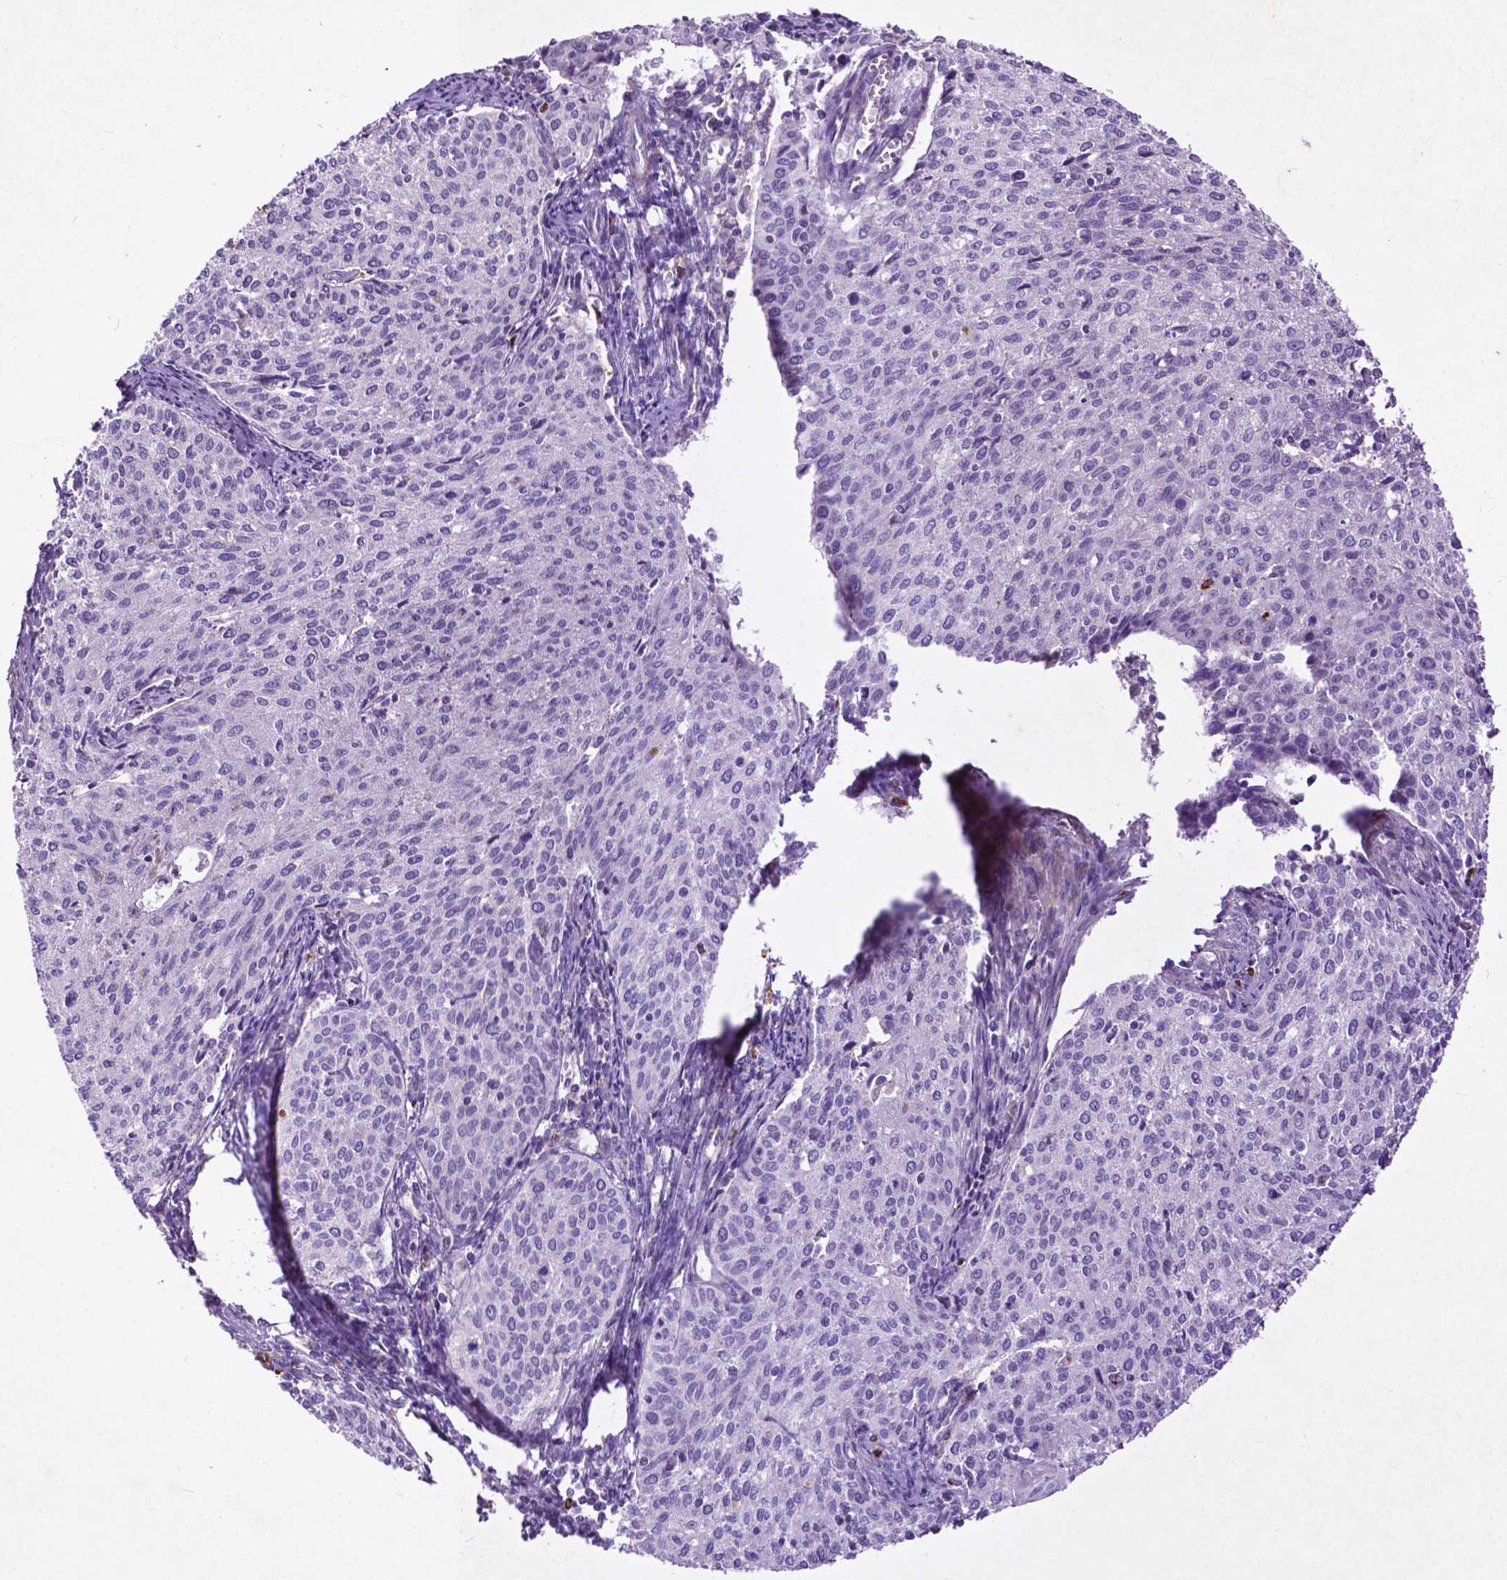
{"staining": {"intensity": "negative", "quantity": "none", "location": "none"}, "tissue": "cervical cancer", "cell_type": "Tumor cells", "image_type": "cancer", "snomed": [{"axis": "morphology", "description": "Squamous cell carcinoma, NOS"}, {"axis": "topography", "description": "Cervix"}], "caption": "A histopathology image of cervical cancer (squamous cell carcinoma) stained for a protein reveals no brown staining in tumor cells. (DAB (3,3'-diaminobenzidine) immunohistochemistry visualized using brightfield microscopy, high magnification).", "gene": "THEGL", "patient": {"sex": "female", "age": 38}}